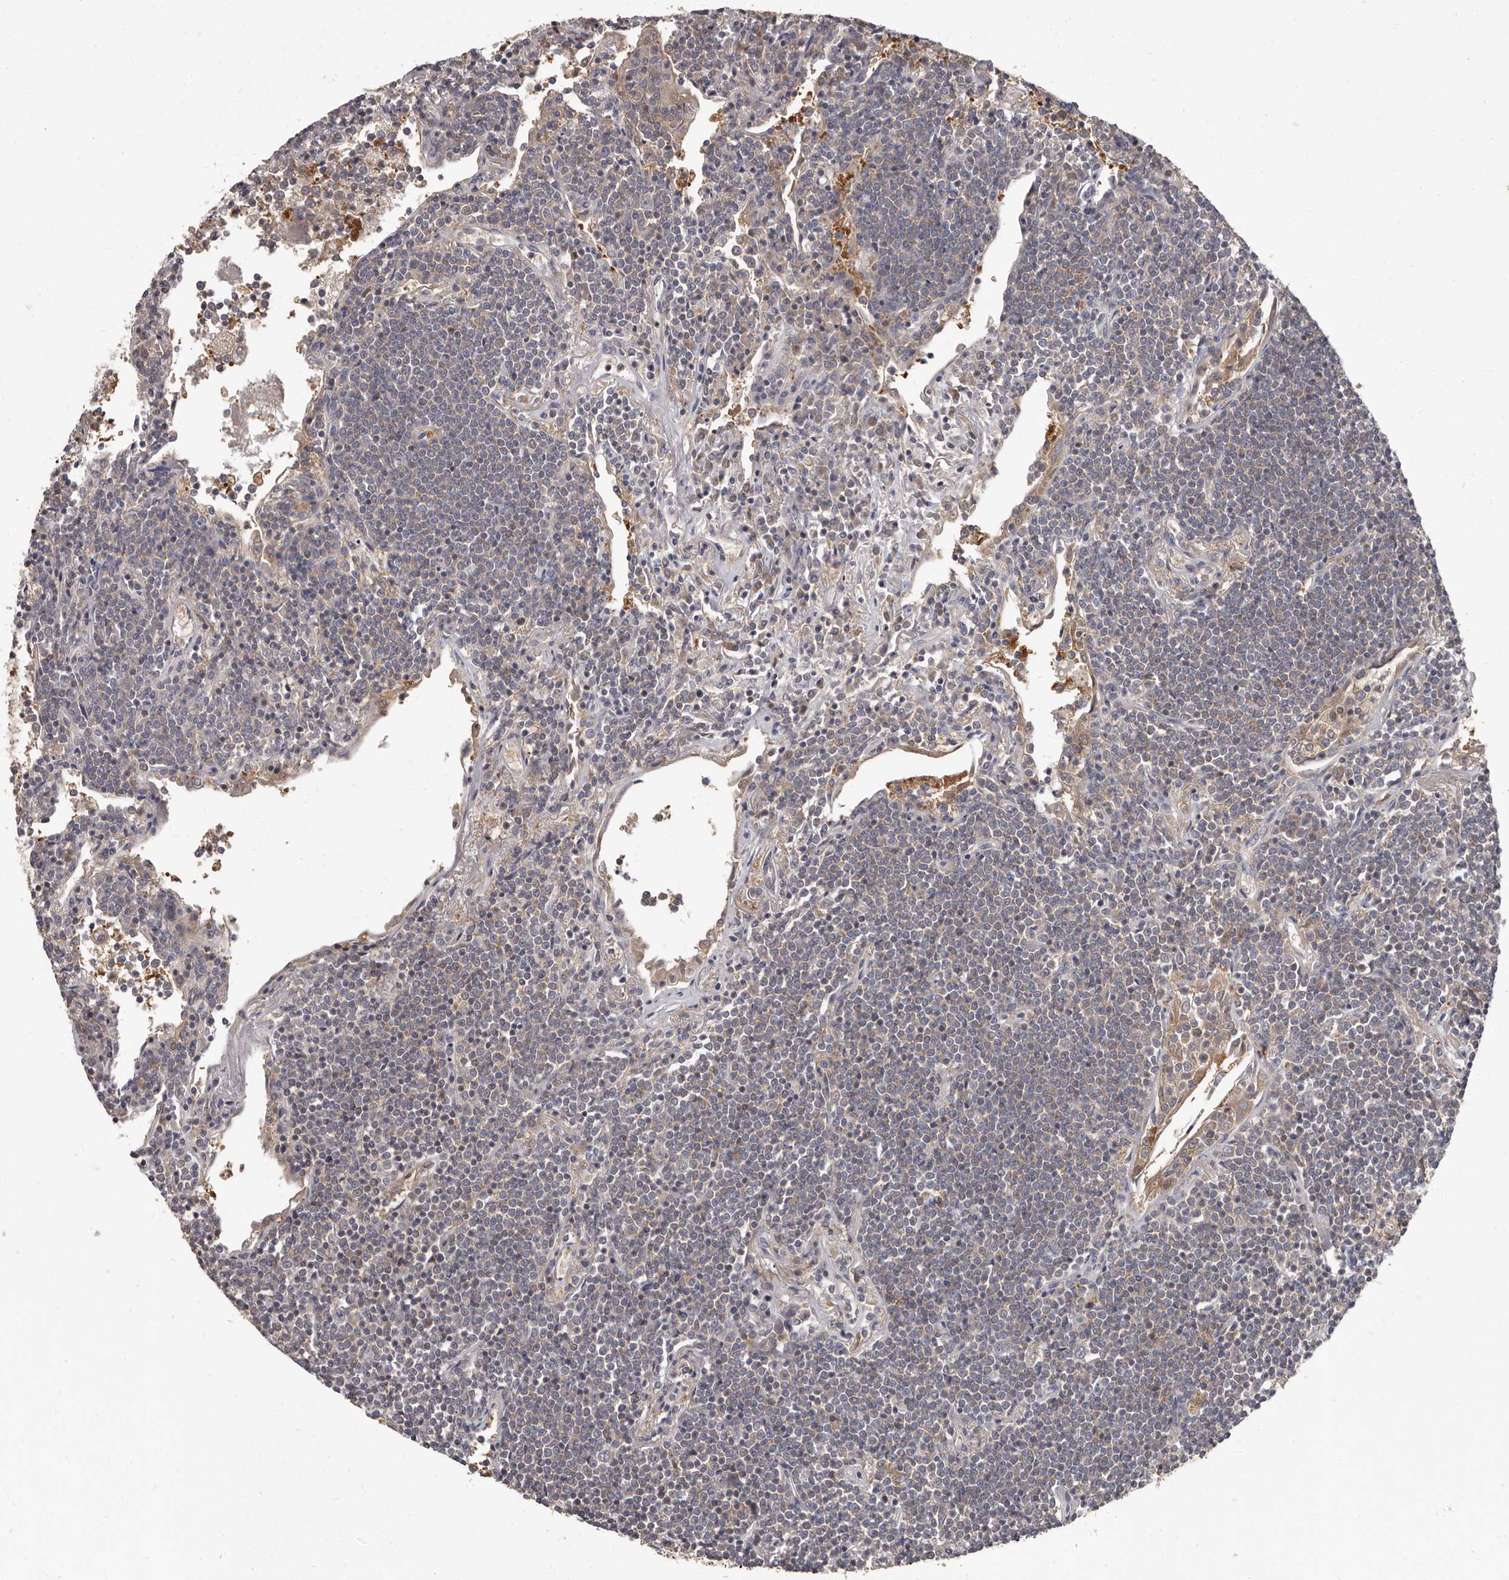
{"staining": {"intensity": "negative", "quantity": "none", "location": "none"}, "tissue": "lymphoma", "cell_type": "Tumor cells", "image_type": "cancer", "snomed": [{"axis": "morphology", "description": "Malignant lymphoma, non-Hodgkin's type, Low grade"}, {"axis": "topography", "description": "Lung"}], "caption": "Tumor cells are negative for brown protein staining in malignant lymphoma, non-Hodgkin's type (low-grade).", "gene": "APEH", "patient": {"sex": "female", "age": 71}}